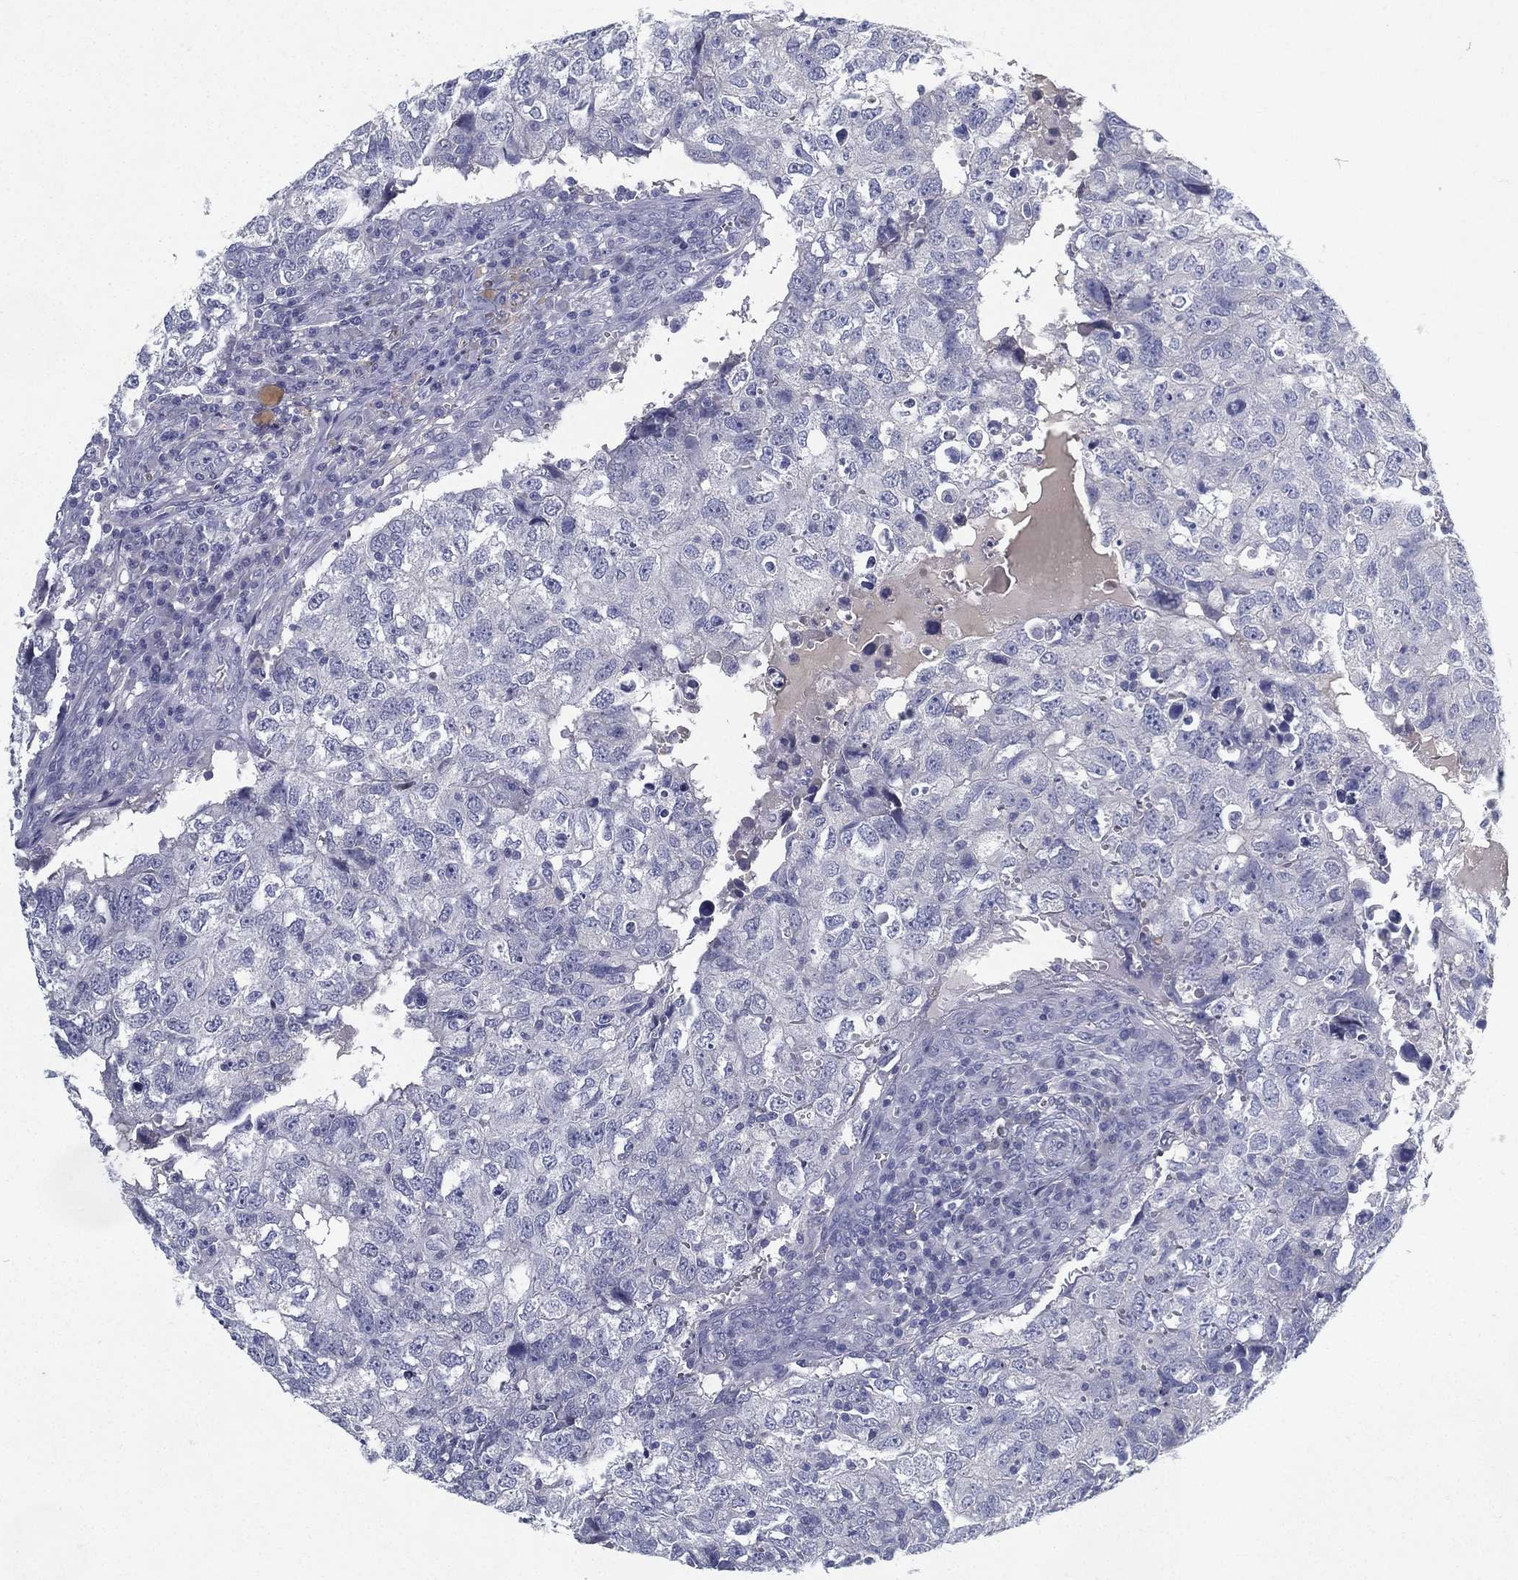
{"staining": {"intensity": "negative", "quantity": "none", "location": "none"}, "tissue": "breast cancer", "cell_type": "Tumor cells", "image_type": "cancer", "snomed": [{"axis": "morphology", "description": "Duct carcinoma"}, {"axis": "topography", "description": "Breast"}], "caption": "Immunohistochemical staining of breast cancer shows no significant positivity in tumor cells.", "gene": "RGS13", "patient": {"sex": "female", "age": 30}}